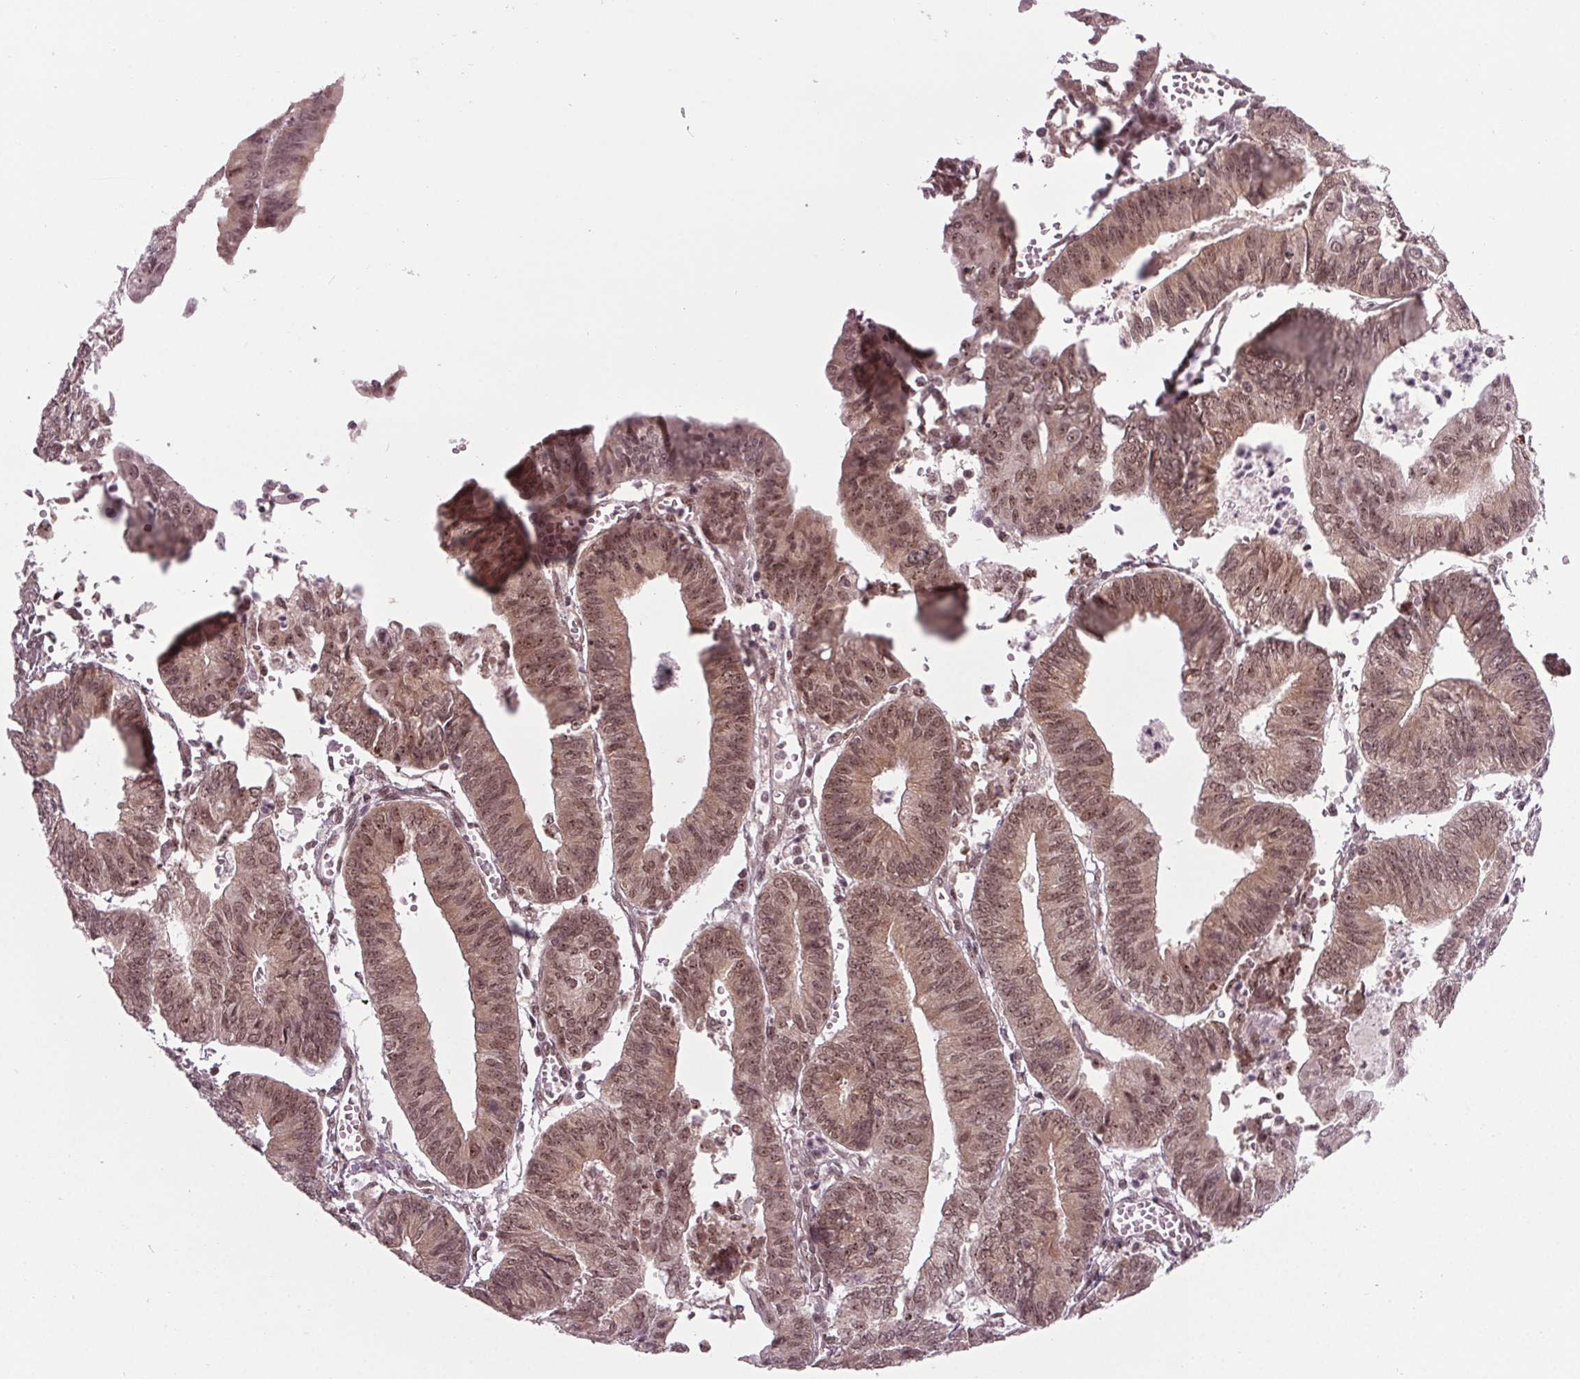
{"staining": {"intensity": "moderate", "quantity": ">75%", "location": "nuclear"}, "tissue": "endometrial cancer", "cell_type": "Tumor cells", "image_type": "cancer", "snomed": [{"axis": "morphology", "description": "Adenocarcinoma, NOS"}, {"axis": "topography", "description": "Endometrium"}], "caption": "Immunohistochemical staining of human endometrial adenocarcinoma displays medium levels of moderate nuclear protein positivity in about >75% of tumor cells.", "gene": "DDX41", "patient": {"sex": "female", "age": 65}}